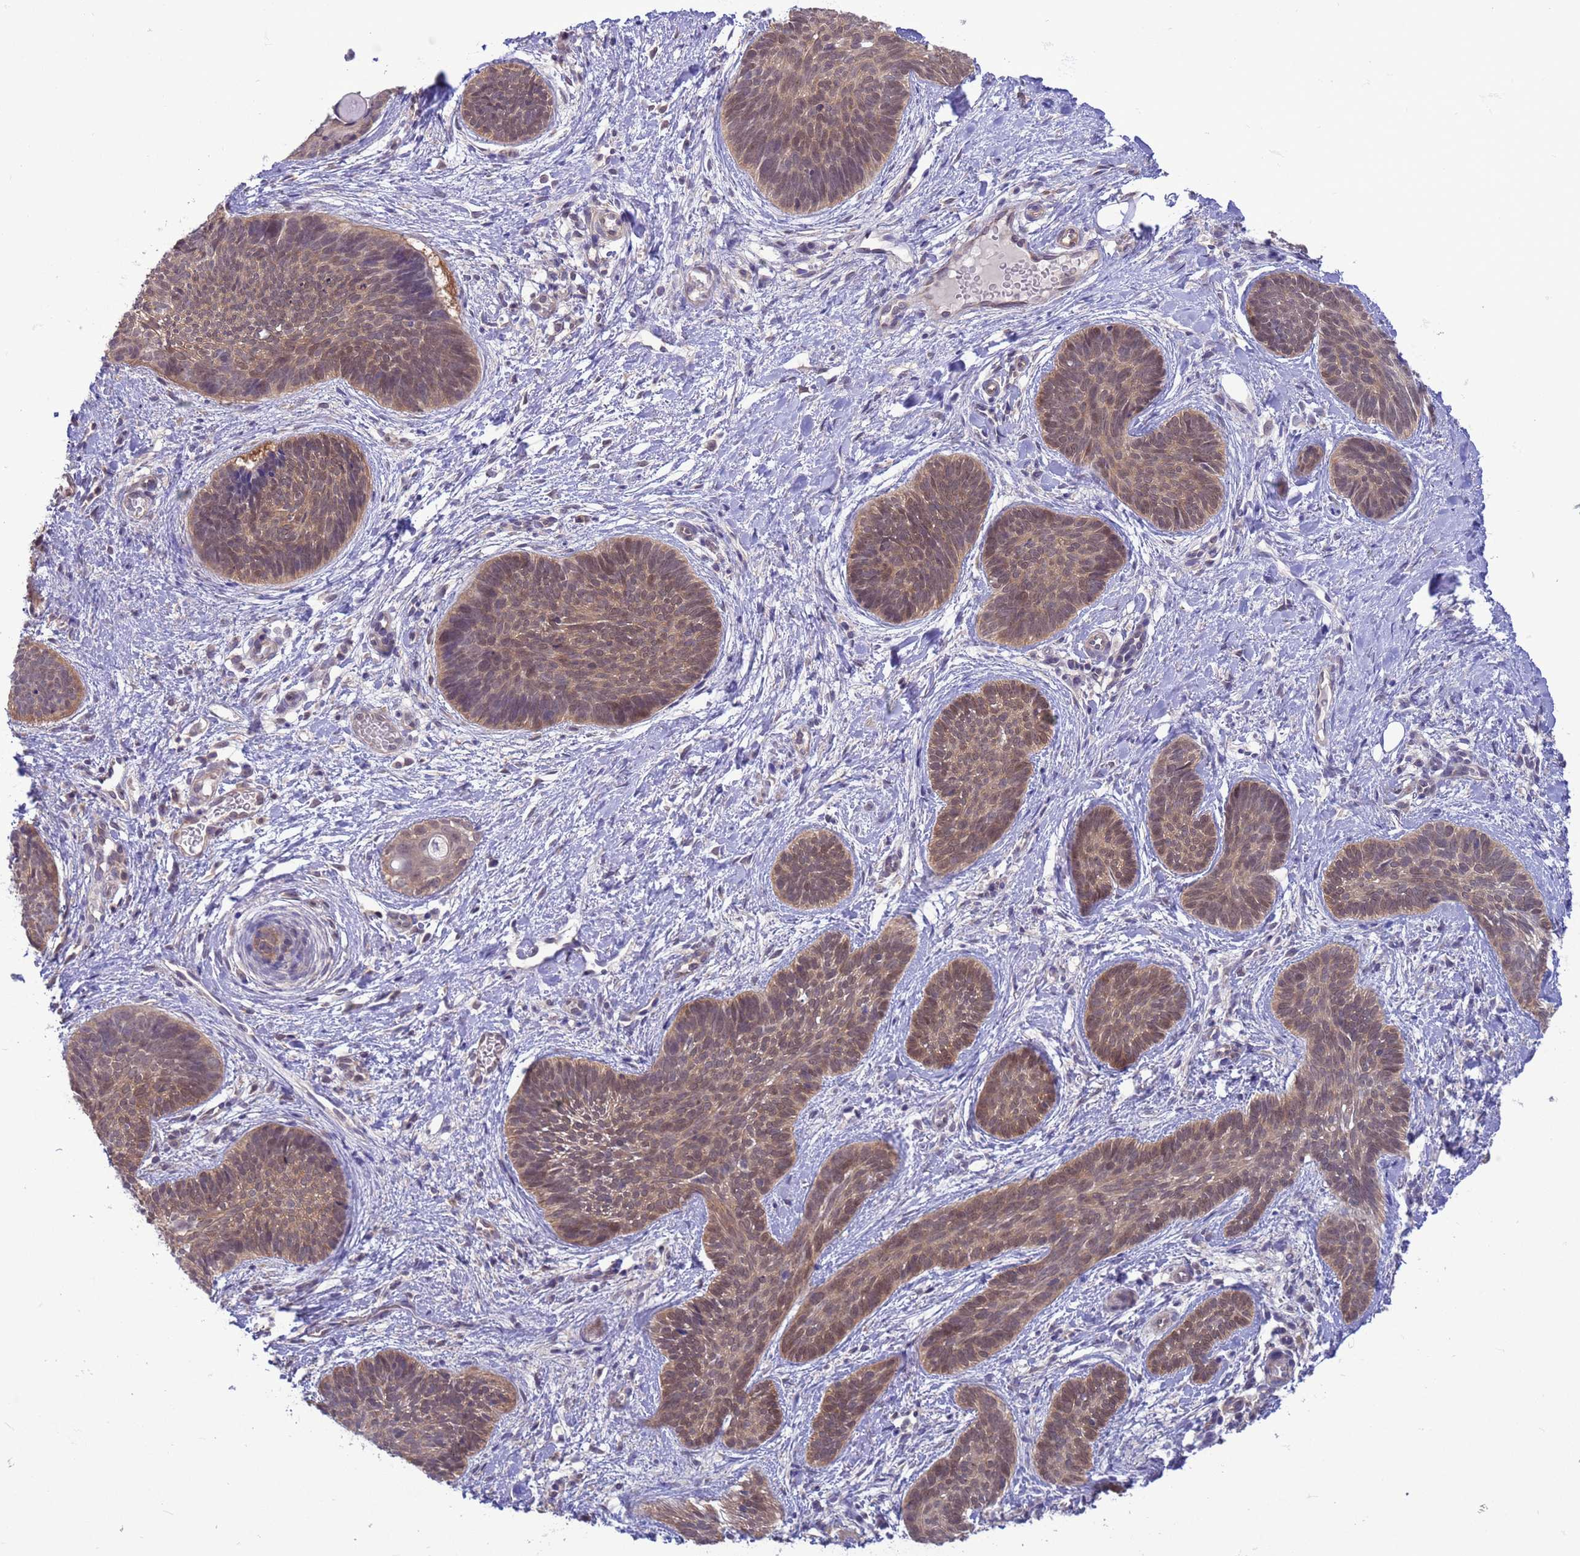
{"staining": {"intensity": "moderate", "quantity": ">75%", "location": "cytoplasmic/membranous,nuclear"}, "tissue": "skin cancer", "cell_type": "Tumor cells", "image_type": "cancer", "snomed": [{"axis": "morphology", "description": "Basal cell carcinoma"}, {"axis": "topography", "description": "Skin"}], "caption": "Human skin cancer stained with a brown dye demonstrates moderate cytoplasmic/membranous and nuclear positive expression in about >75% of tumor cells.", "gene": "ZNF461", "patient": {"sex": "female", "age": 81}}